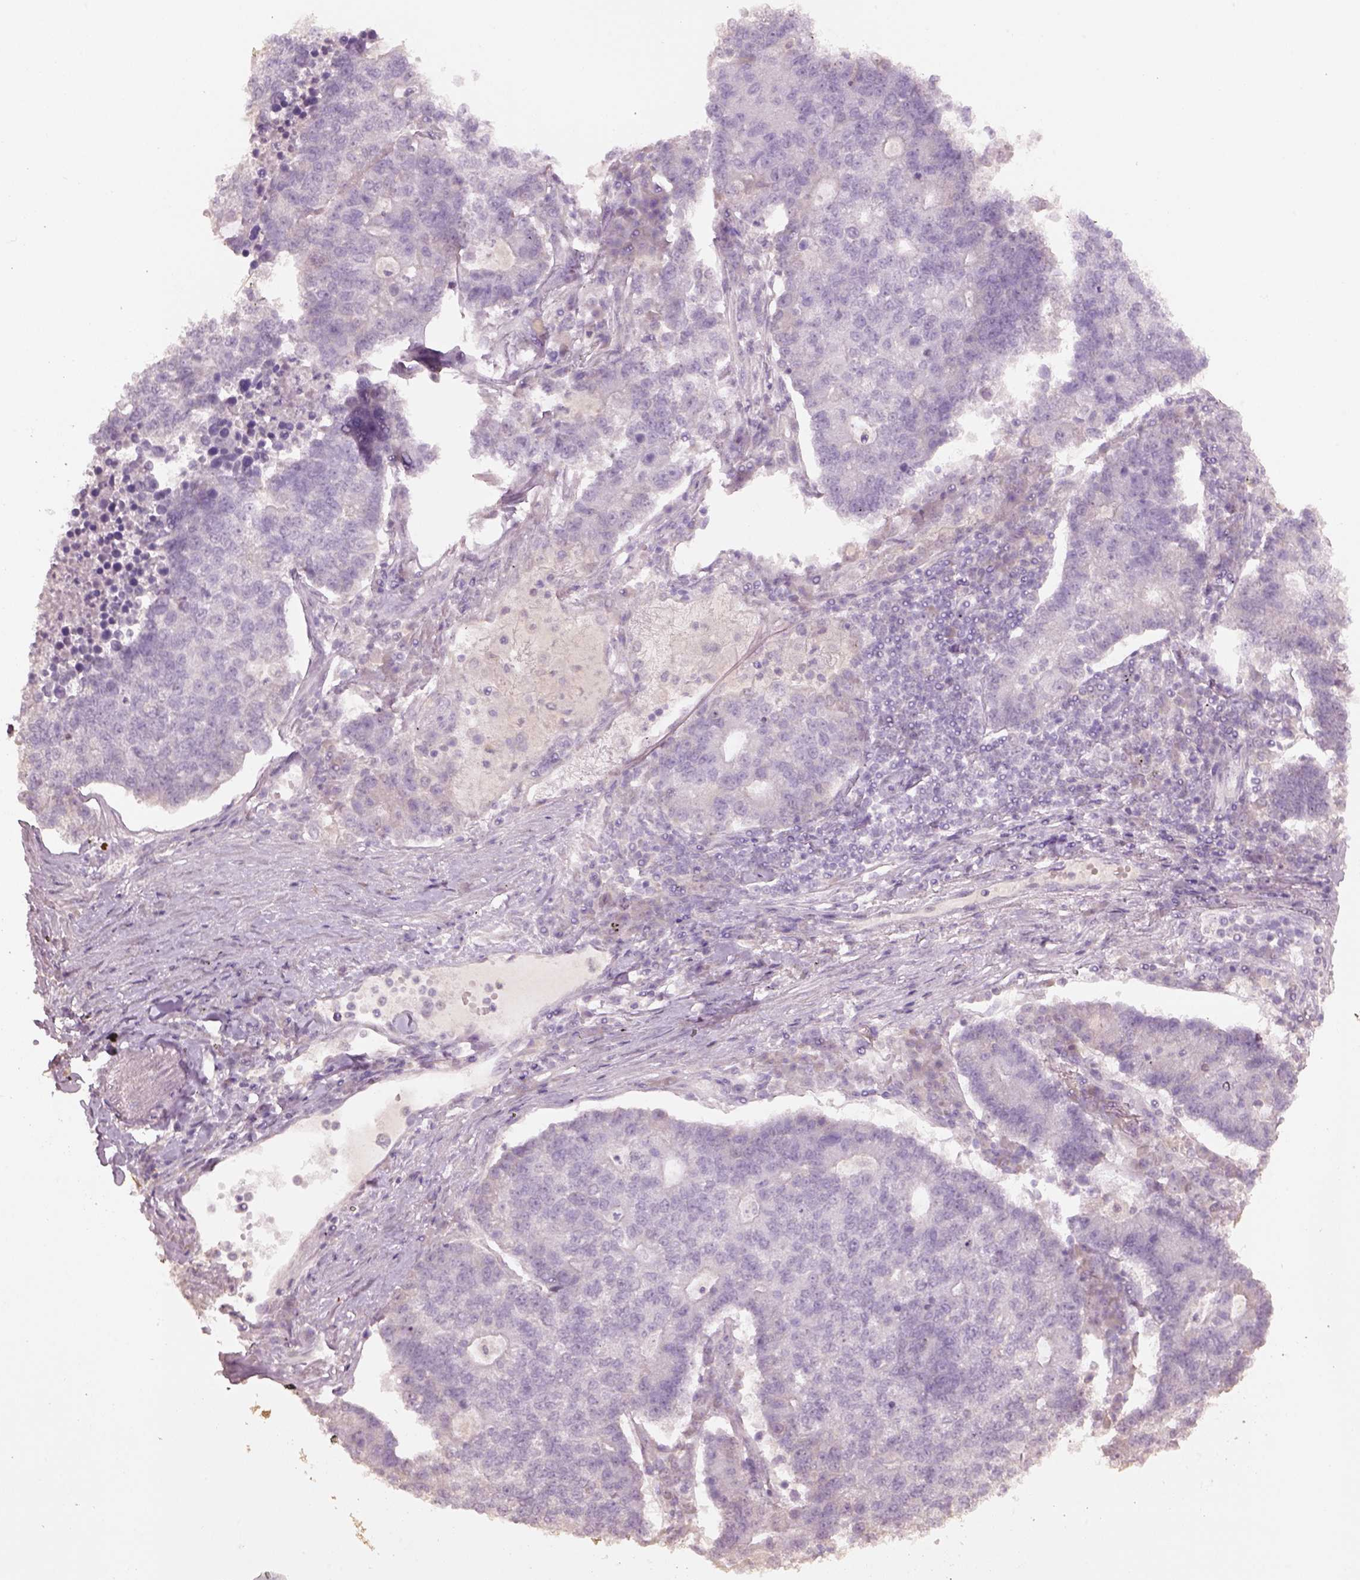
{"staining": {"intensity": "negative", "quantity": "none", "location": "none"}, "tissue": "lung cancer", "cell_type": "Tumor cells", "image_type": "cancer", "snomed": [{"axis": "morphology", "description": "Adenocarcinoma, NOS"}, {"axis": "topography", "description": "Lung"}], "caption": "Human lung adenocarcinoma stained for a protein using immunohistochemistry displays no expression in tumor cells.", "gene": "KCNIP3", "patient": {"sex": "male", "age": 57}}